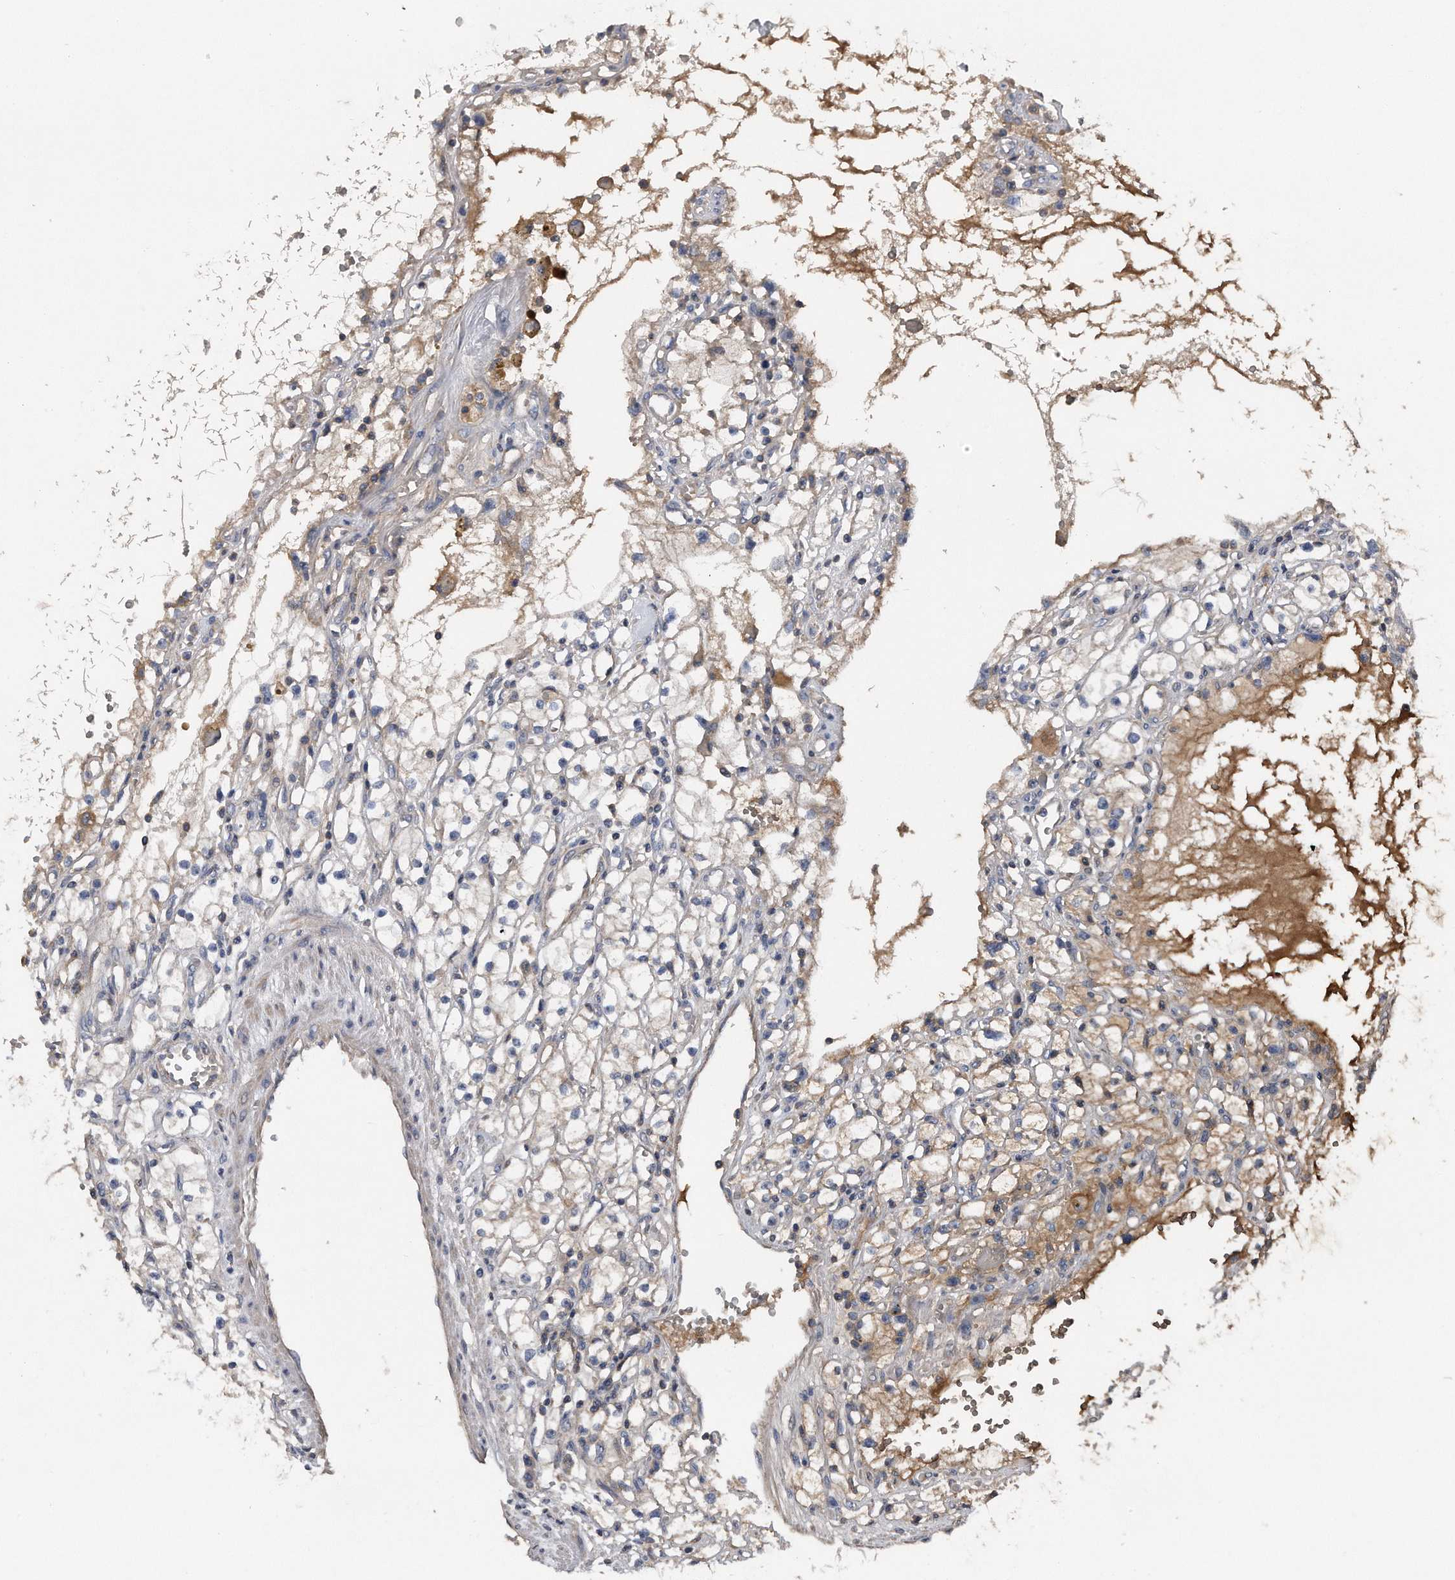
{"staining": {"intensity": "weak", "quantity": "<25%", "location": "cytoplasmic/membranous"}, "tissue": "renal cancer", "cell_type": "Tumor cells", "image_type": "cancer", "snomed": [{"axis": "morphology", "description": "Adenocarcinoma, NOS"}, {"axis": "topography", "description": "Kidney"}], "caption": "Immunohistochemistry (IHC) image of human renal cancer stained for a protein (brown), which displays no expression in tumor cells.", "gene": "KCND3", "patient": {"sex": "male", "age": 56}}